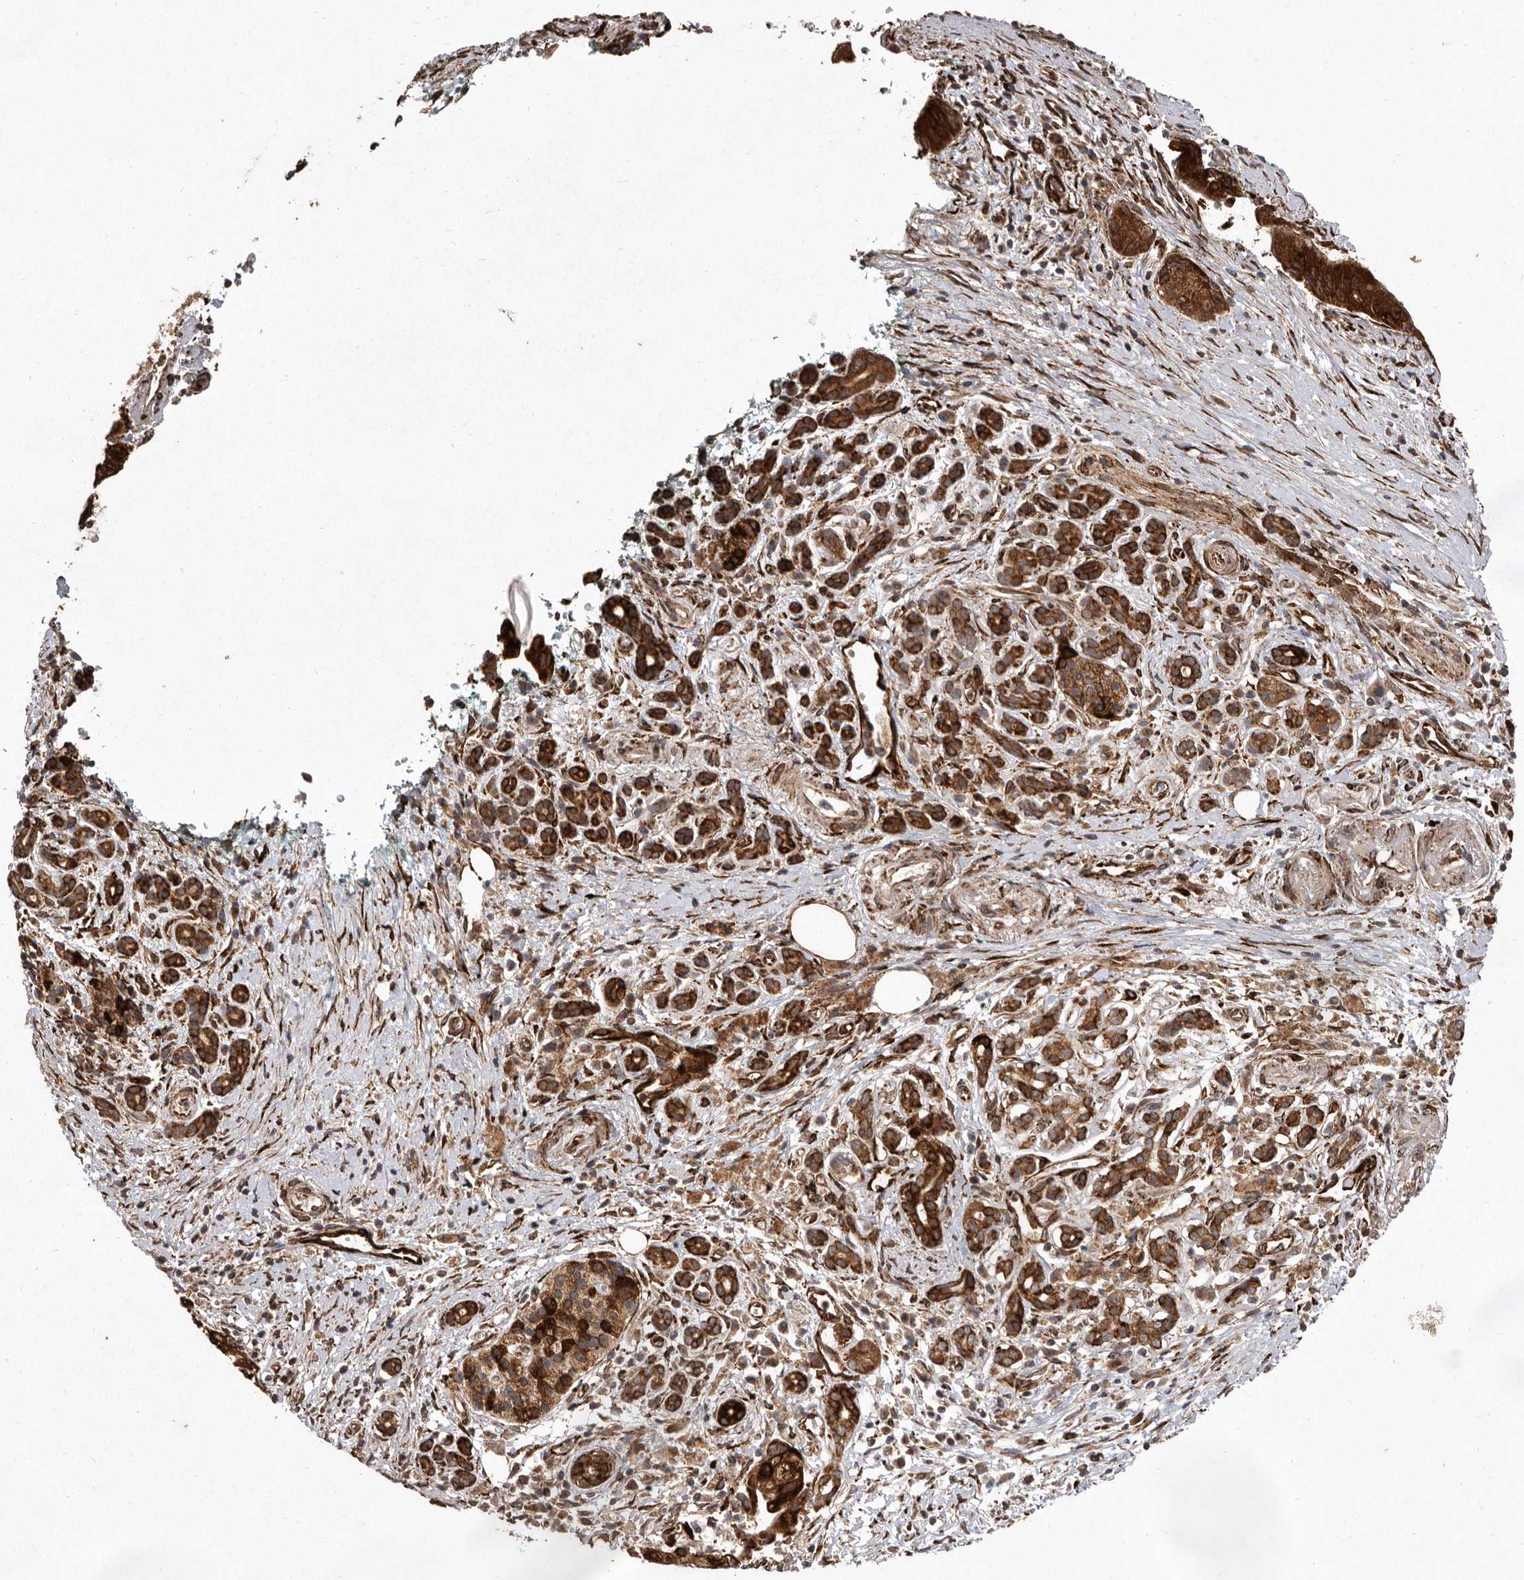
{"staining": {"intensity": "strong", "quantity": ">75%", "location": "cytoplasmic/membranous"}, "tissue": "pancreatic cancer", "cell_type": "Tumor cells", "image_type": "cancer", "snomed": [{"axis": "morphology", "description": "Adenocarcinoma, NOS"}, {"axis": "topography", "description": "Pancreas"}], "caption": "An immunohistochemistry (IHC) histopathology image of neoplastic tissue is shown. Protein staining in brown highlights strong cytoplasmic/membranous positivity in adenocarcinoma (pancreatic) within tumor cells.", "gene": "FLAD1", "patient": {"sex": "male", "age": 78}}